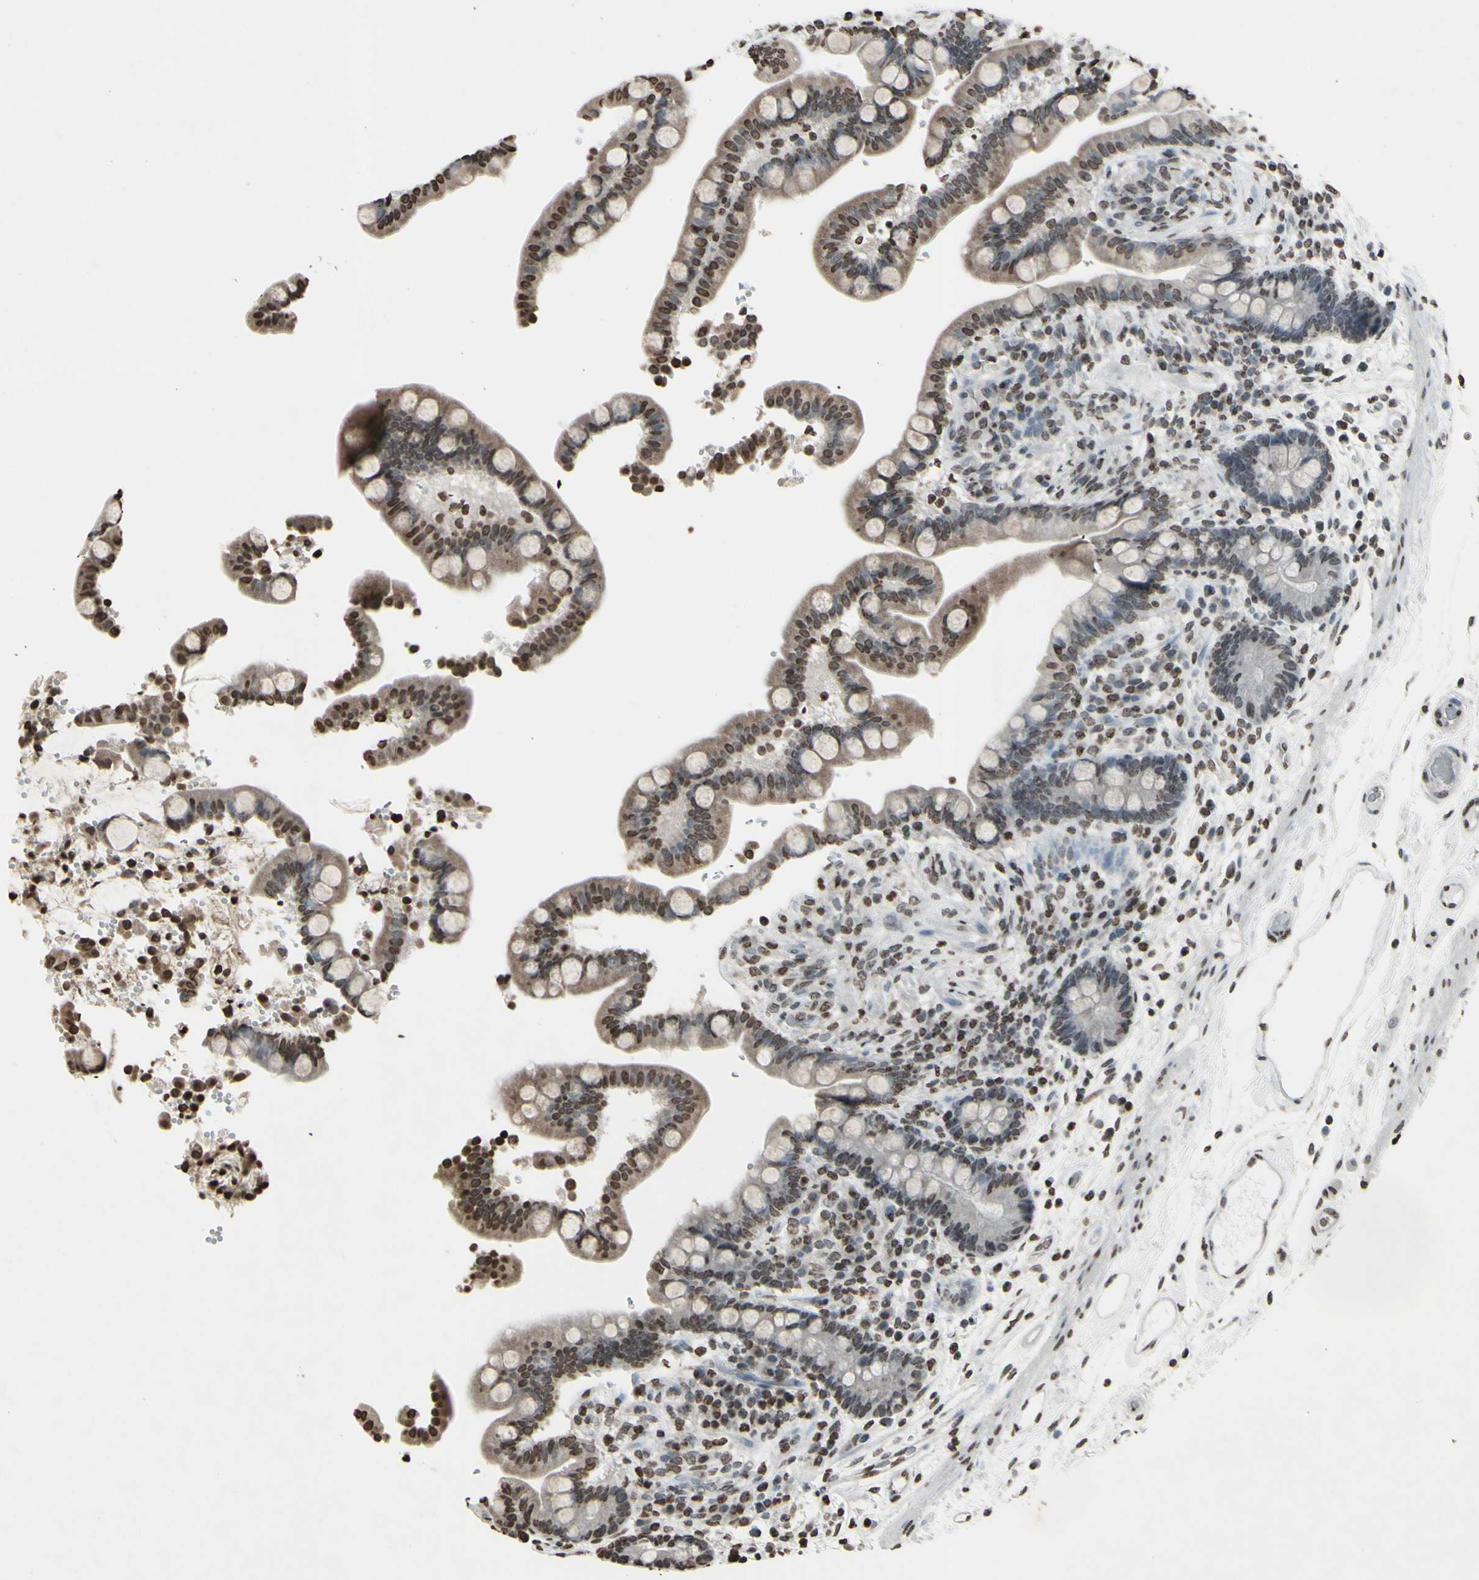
{"staining": {"intensity": "moderate", "quantity": ">75%", "location": "nuclear"}, "tissue": "colon", "cell_type": "Endothelial cells", "image_type": "normal", "snomed": [{"axis": "morphology", "description": "Normal tissue, NOS"}, {"axis": "topography", "description": "Colon"}], "caption": "This photomicrograph demonstrates immunohistochemistry staining of normal human colon, with medium moderate nuclear positivity in approximately >75% of endothelial cells.", "gene": "CD79B", "patient": {"sex": "male", "age": 73}}